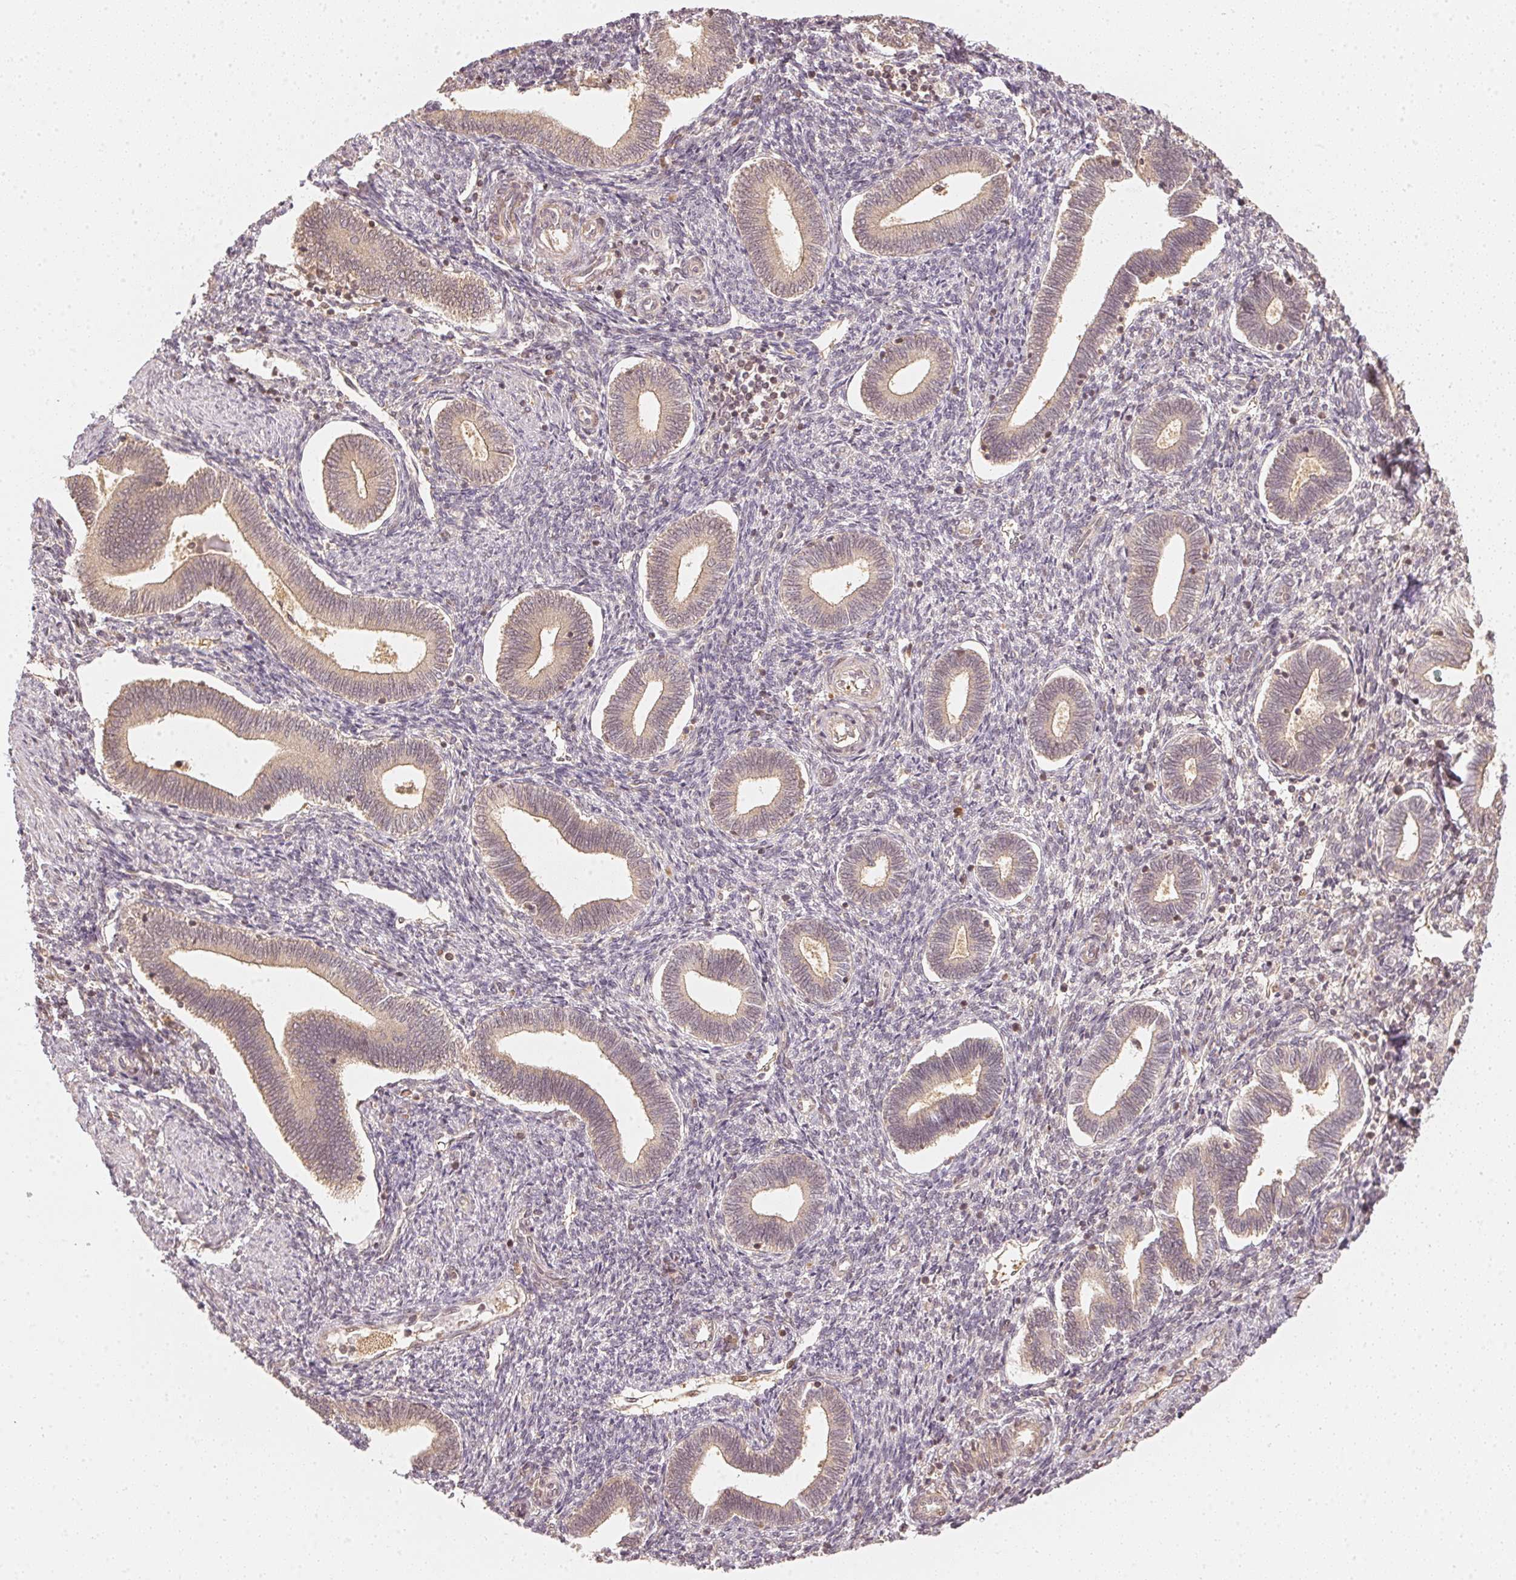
{"staining": {"intensity": "negative", "quantity": "none", "location": "none"}, "tissue": "endometrium", "cell_type": "Cells in endometrial stroma", "image_type": "normal", "snomed": [{"axis": "morphology", "description": "Normal tissue, NOS"}, {"axis": "topography", "description": "Endometrium"}], "caption": "Immunohistochemistry (IHC) micrograph of normal endometrium: endometrium stained with DAB (3,3'-diaminobenzidine) reveals no significant protein expression in cells in endometrial stroma. (Immunohistochemistry (IHC), brightfield microscopy, high magnification).", "gene": "UBE2L3", "patient": {"sex": "female", "age": 42}}